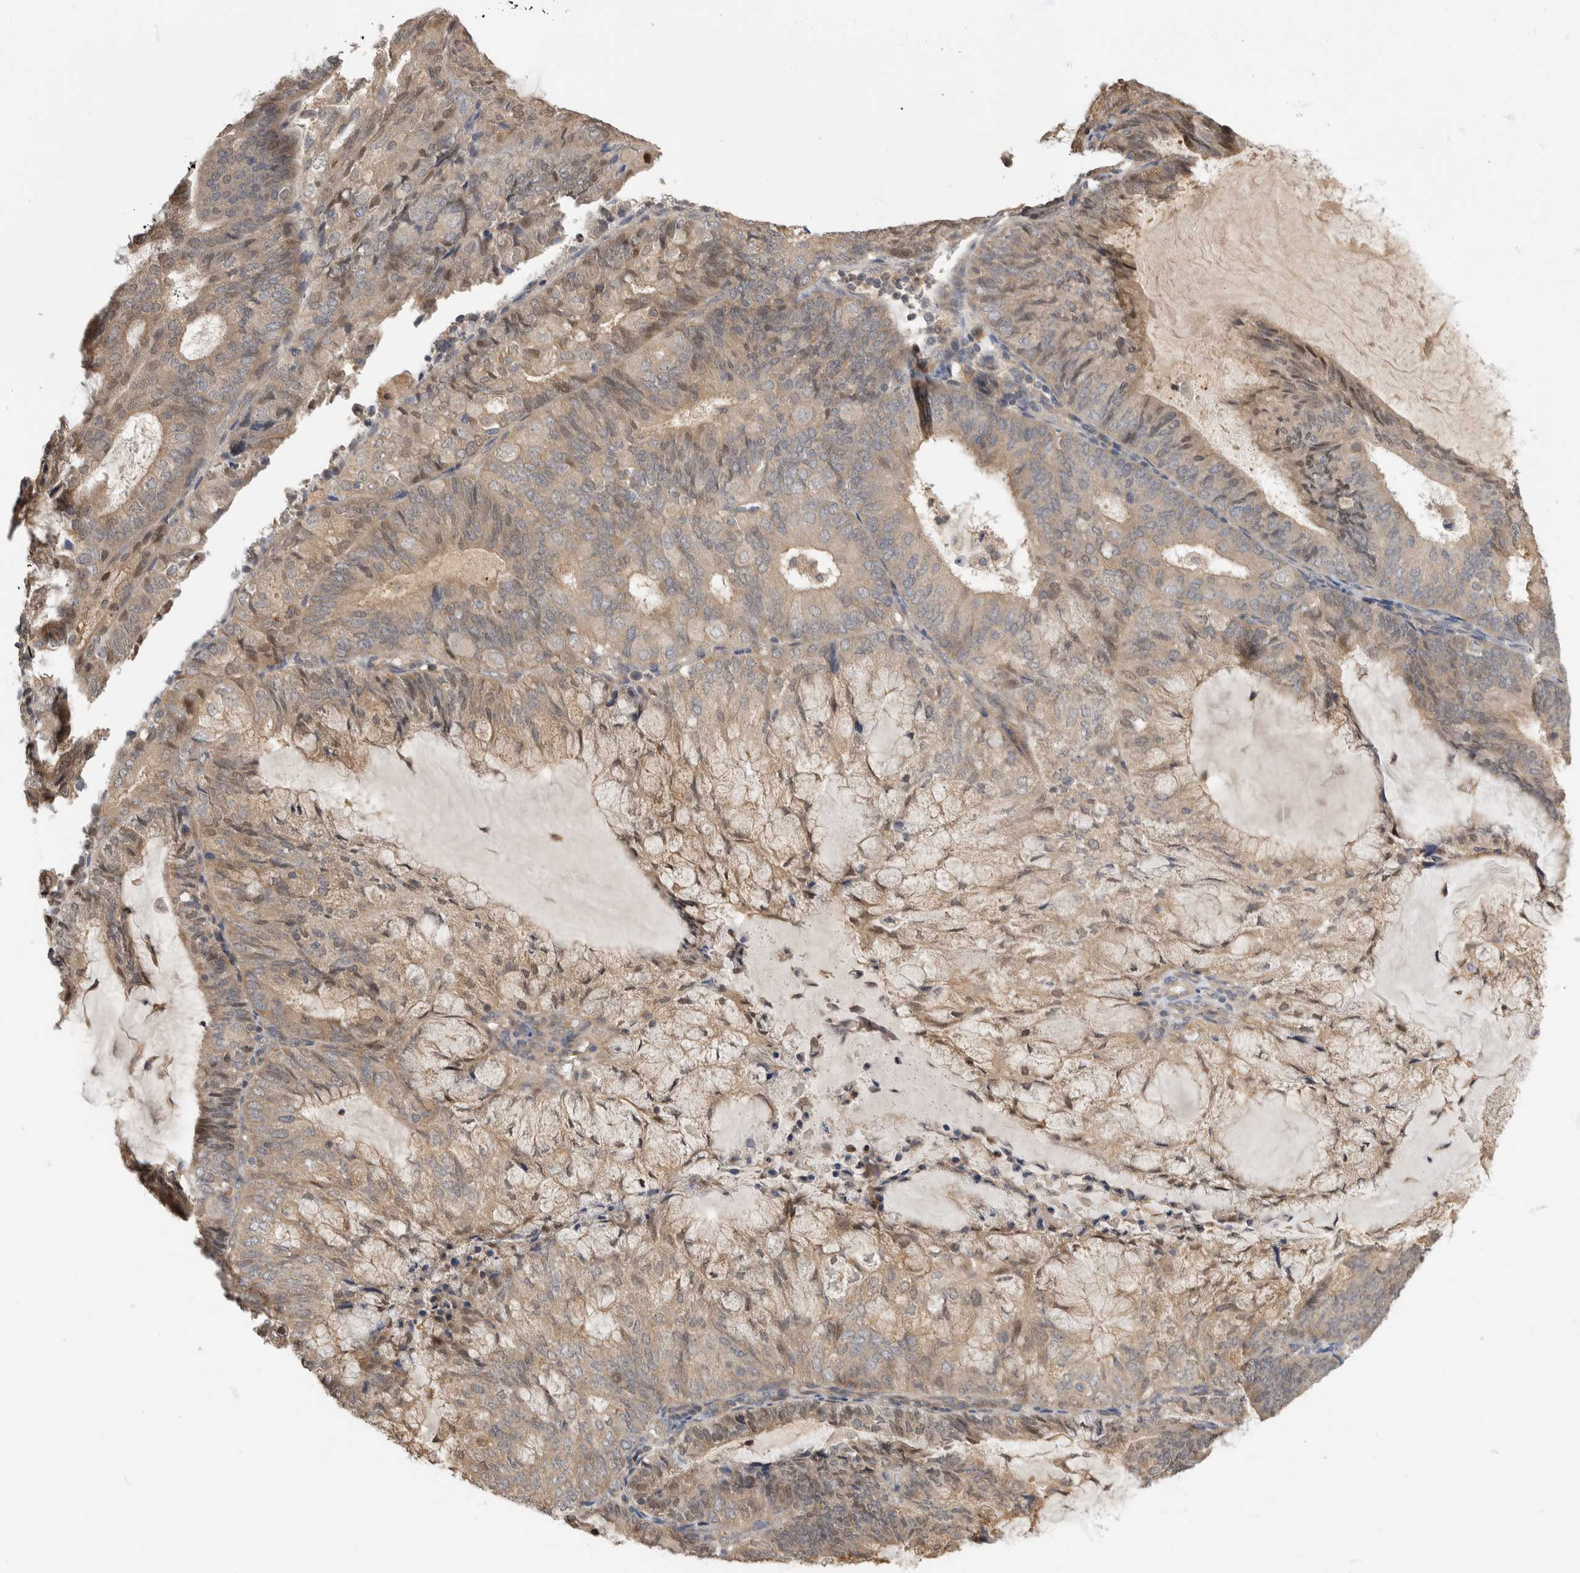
{"staining": {"intensity": "weak", "quantity": "25%-75%", "location": "cytoplasmic/membranous"}, "tissue": "endometrial cancer", "cell_type": "Tumor cells", "image_type": "cancer", "snomed": [{"axis": "morphology", "description": "Adenocarcinoma, NOS"}, {"axis": "topography", "description": "Endometrium"}], "caption": "Endometrial cancer (adenocarcinoma) stained with a brown dye displays weak cytoplasmic/membranous positive positivity in approximately 25%-75% of tumor cells.", "gene": "PGM1", "patient": {"sex": "female", "age": 81}}